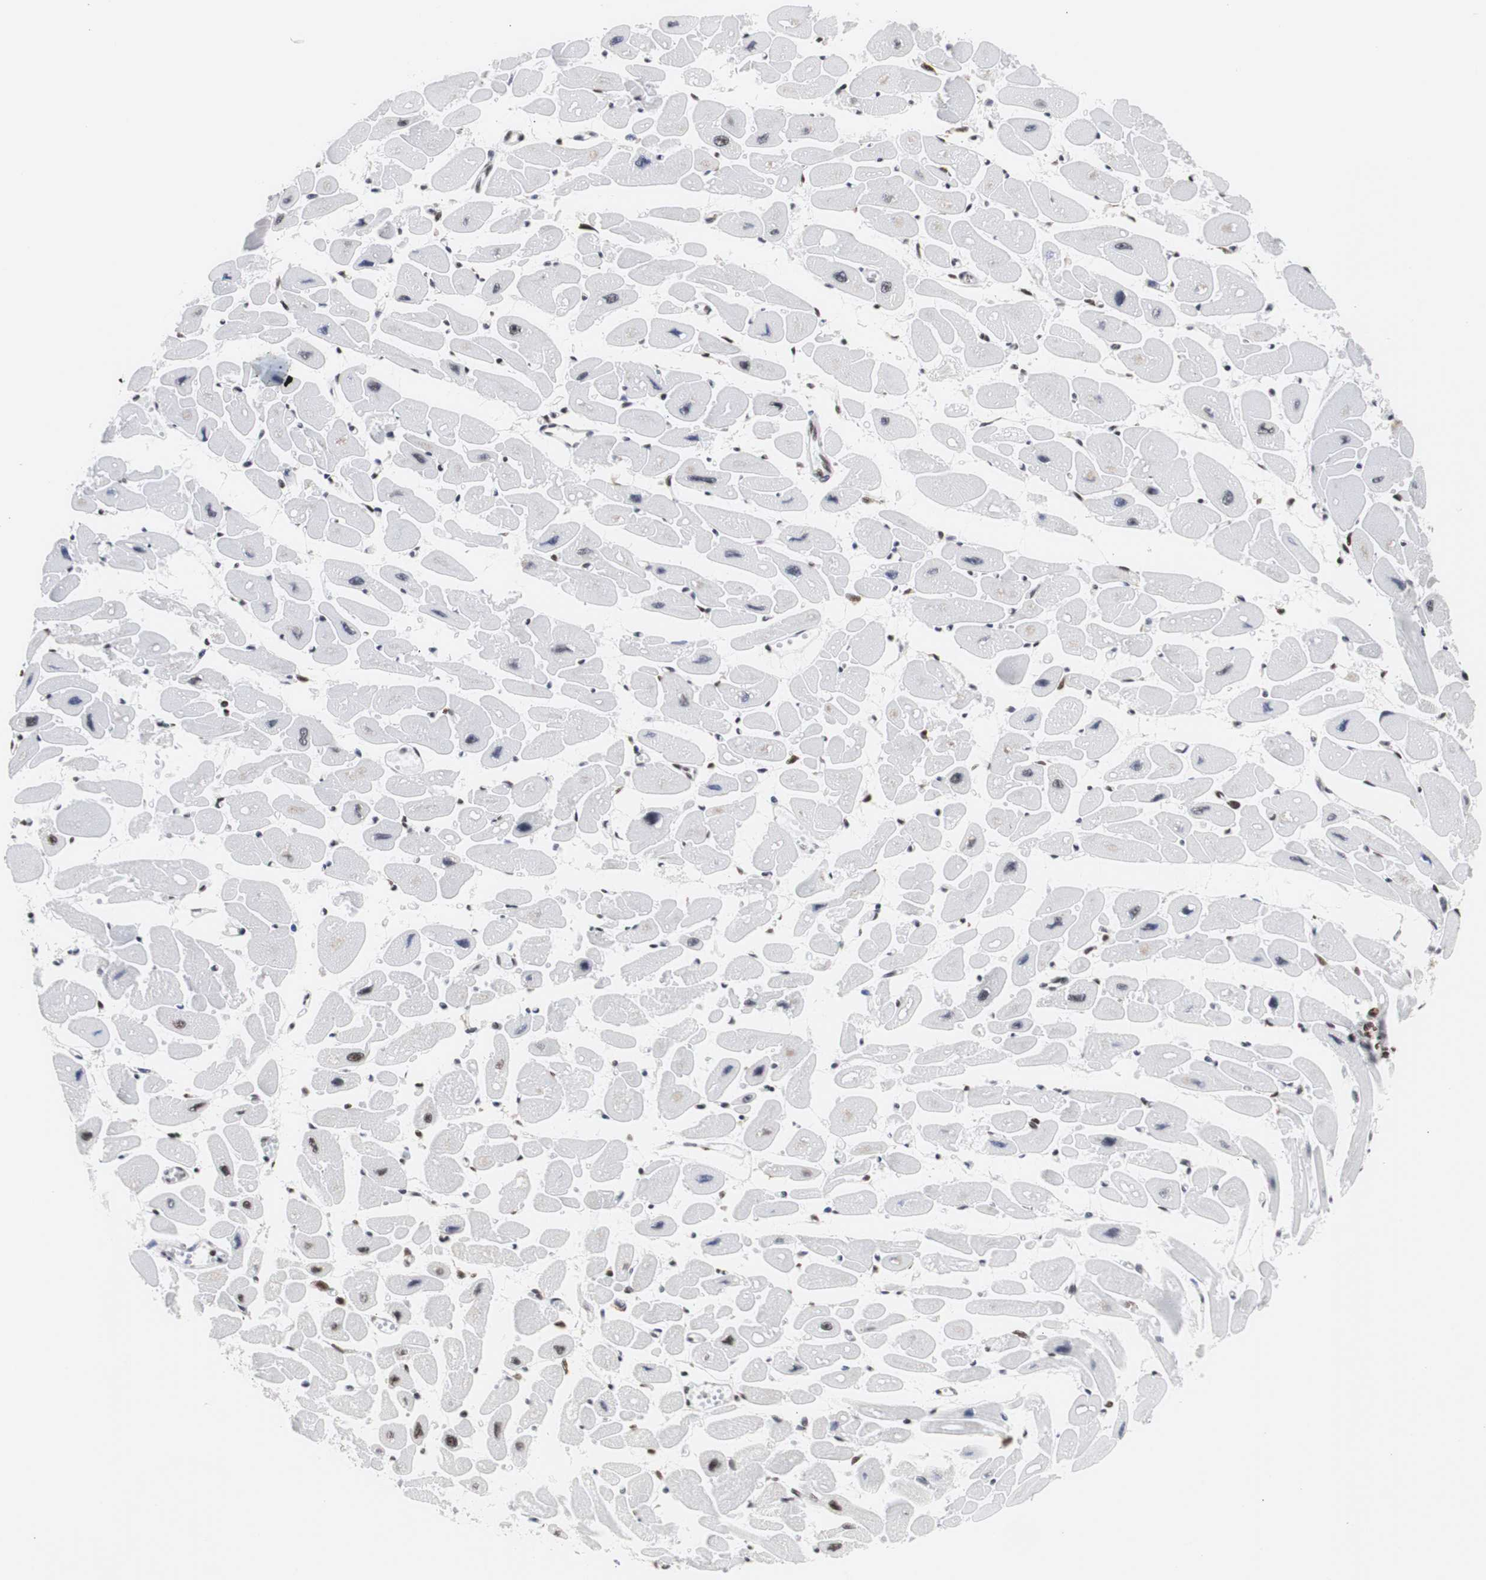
{"staining": {"intensity": "moderate", "quantity": "25%-75%", "location": "nuclear"}, "tissue": "heart muscle", "cell_type": "Cardiomyocytes", "image_type": "normal", "snomed": [{"axis": "morphology", "description": "Normal tissue, NOS"}, {"axis": "topography", "description": "Heart"}], "caption": "This image reveals immunohistochemistry staining of benign heart muscle, with medium moderate nuclear expression in approximately 25%-75% of cardiomyocytes.", "gene": "HNRNPH2", "patient": {"sex": "female", "age": 54}}